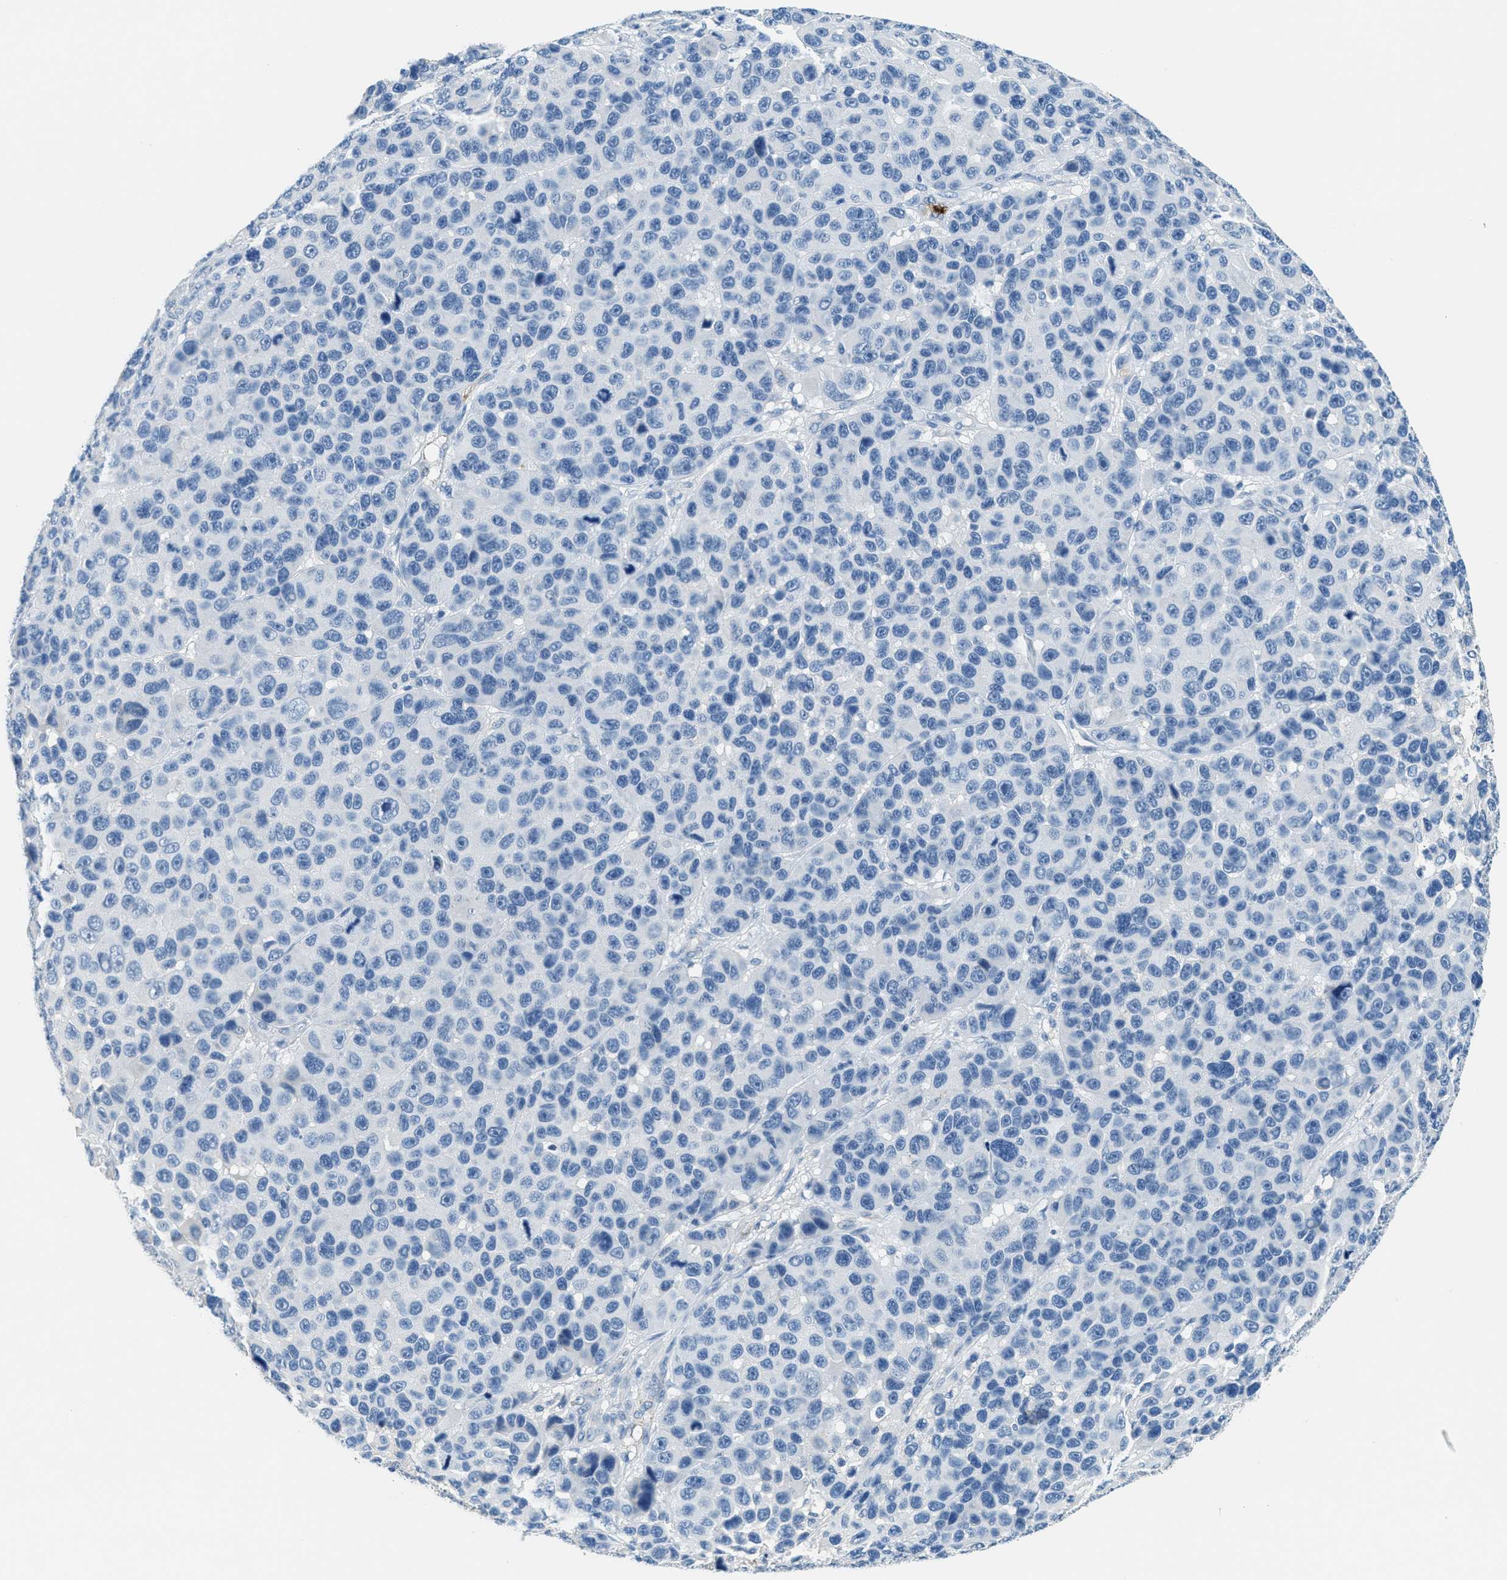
{"staining": {"intensity": "negative", "quantity": "none", "location": "none"}, "tissue": "melanoma", "cell_type": "Tumor cells", "image_type": "cancer", "snomed": [{"axis": "morphology", "description": "Malignant melanoma, NOS"}, {"axis": "topography", "description": "Skin"}], "caption": "Melanoma was stained to show a protein in brown. There is no significant positivity in tumor cells. (DAB immunohistochemistry (IHC) visualized using brightfield microscopy, high magnification).", "gene": "A2M", "patient": {"sex": "male", "age": 53}}